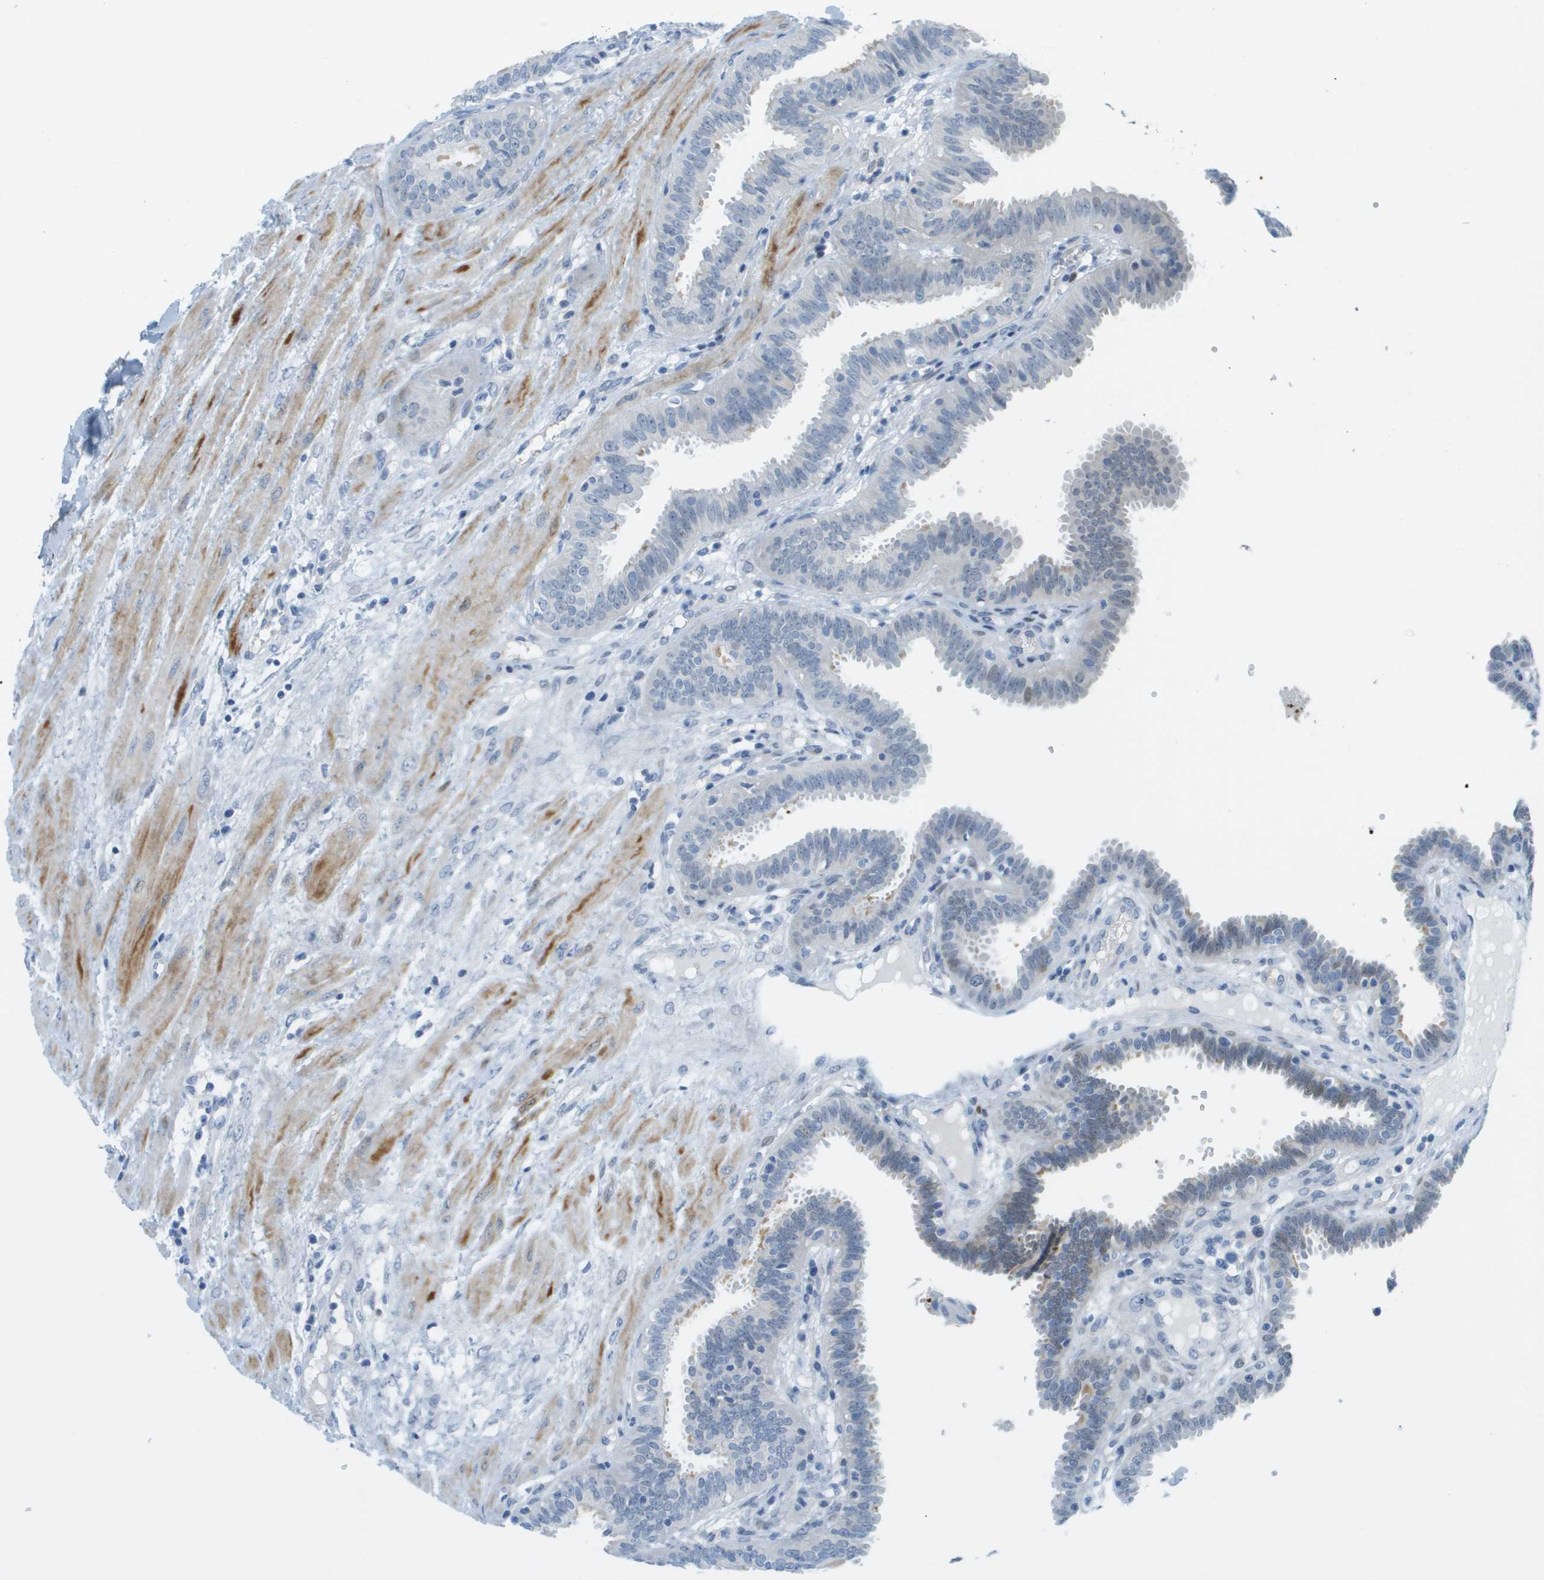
{"staining": {"intensity": "moderate", "quantity": ">75%", "location": "cytoplasmic/membranous"}, "tissue": "fallopian tube", "cell_type": "Glandular cells", "image_type": "normal", "snomed": [{"axis": "morphology", "description": "Normal tissue, NOS"}, {"axis": "topography", "description": "Fallopian tube"}], "caption": "Fallopian tube stained for a protein reveals moderate cytoplasmic/membranous positivity in glandular cells. Nuclei are stained in blue.", "gene": "CUL9", "patient": {"sex": "female", "age": 32}}